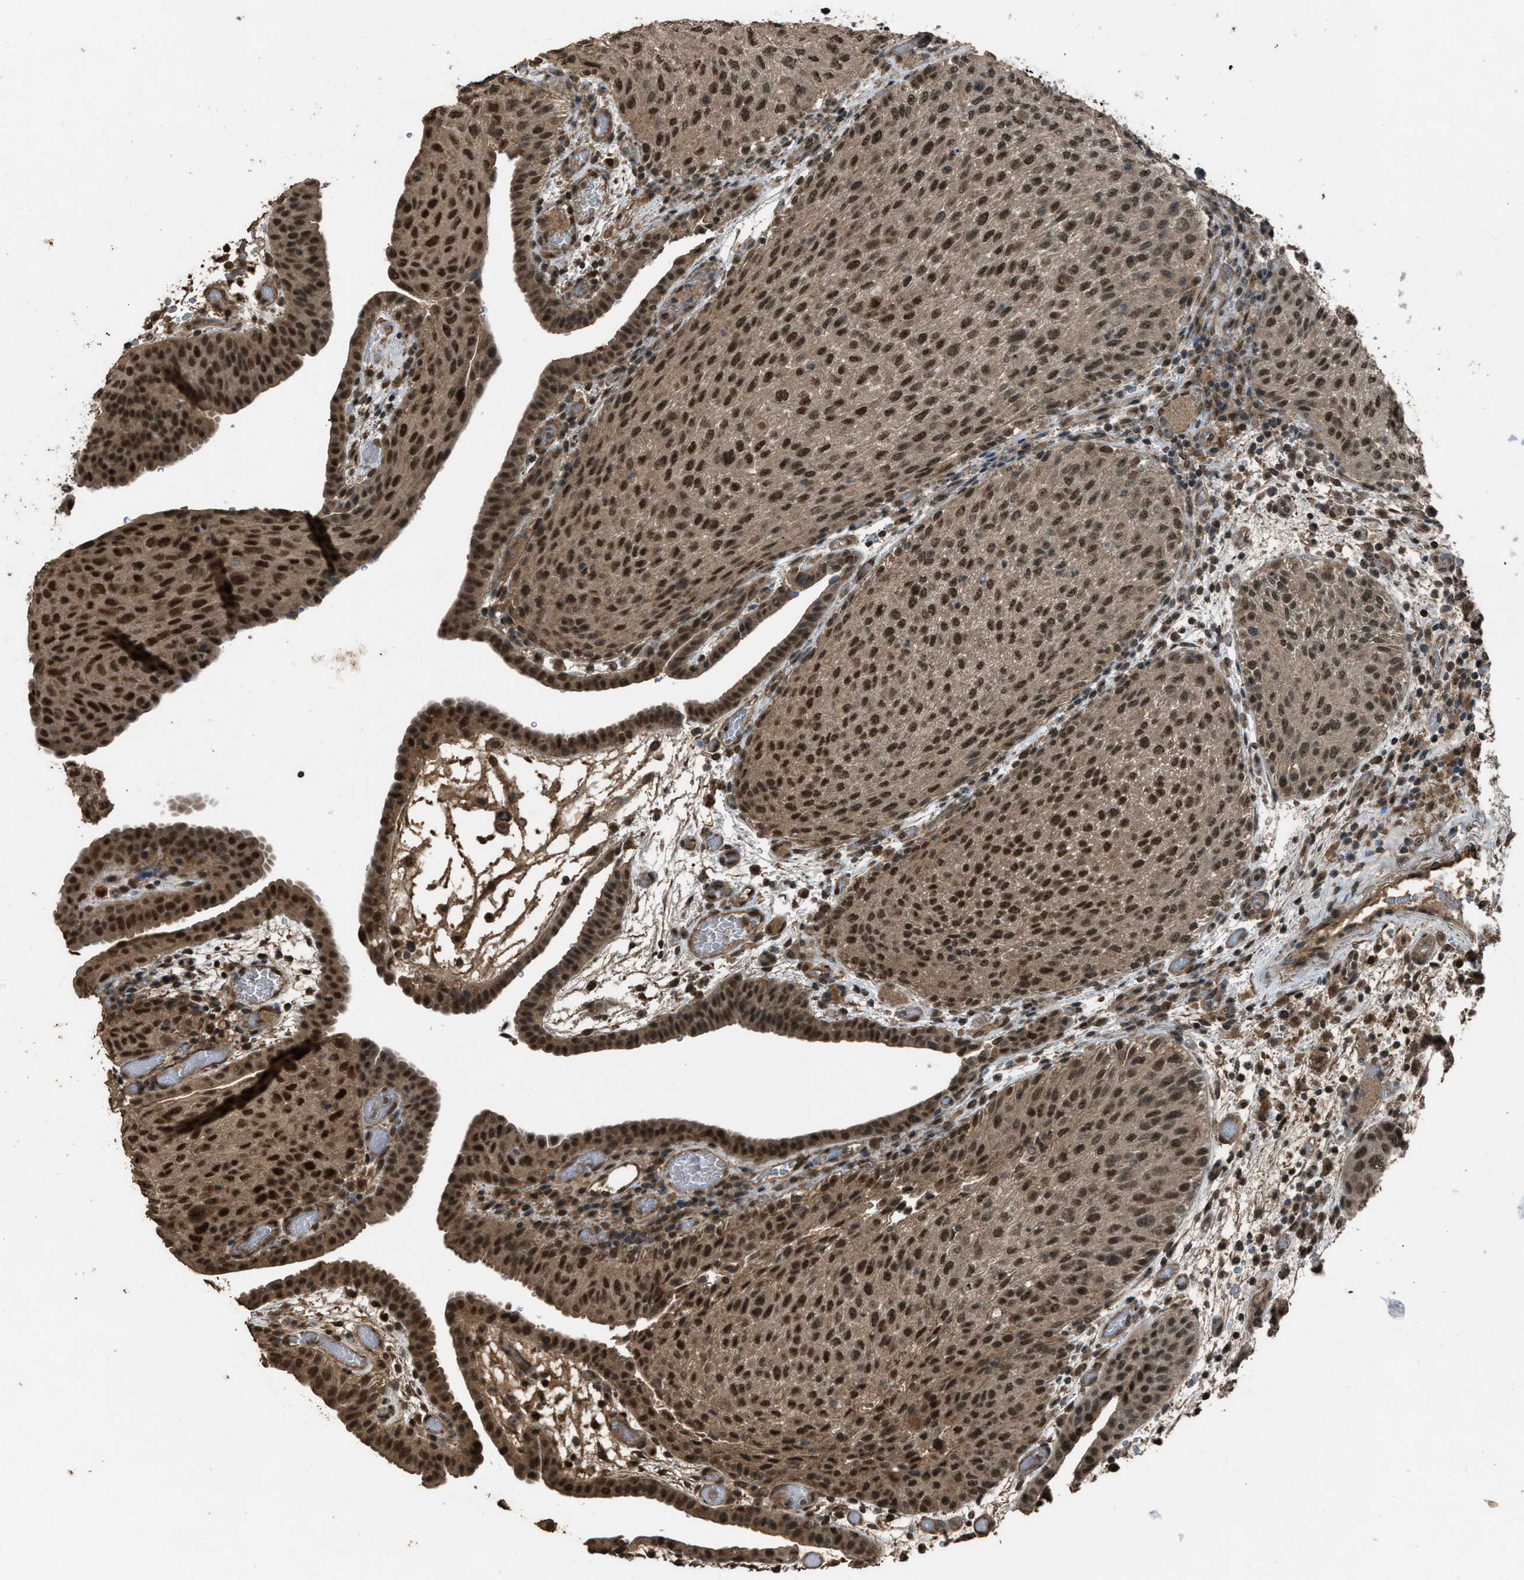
{"staining": {"intensity": "strong", "quantity": ">75%", "location": "cytoplasmic/membranous,nuclear"}, "tissue": "urothelial cancer", "cell_type": "Tumor cells", "image_type": "cancer", "snomed": [{"axis": "morphology", "description": "Urothelial carcinoma, Low grade"}, {"axis": "morphology", "description": "Urothelial carcinoma, High grade"}, {"axis": "topography", "description": "Urinary bladder"}], "caption": "This photomicrograph displays immunohistochemistry (IHC) staining of urothelial cancer, with high strong cytoplasmic/membranous and nuclear expression in about >75% of tumor cells.", "gene": "SERTAD2", "patient": {"sex": "male", "age": 35}}